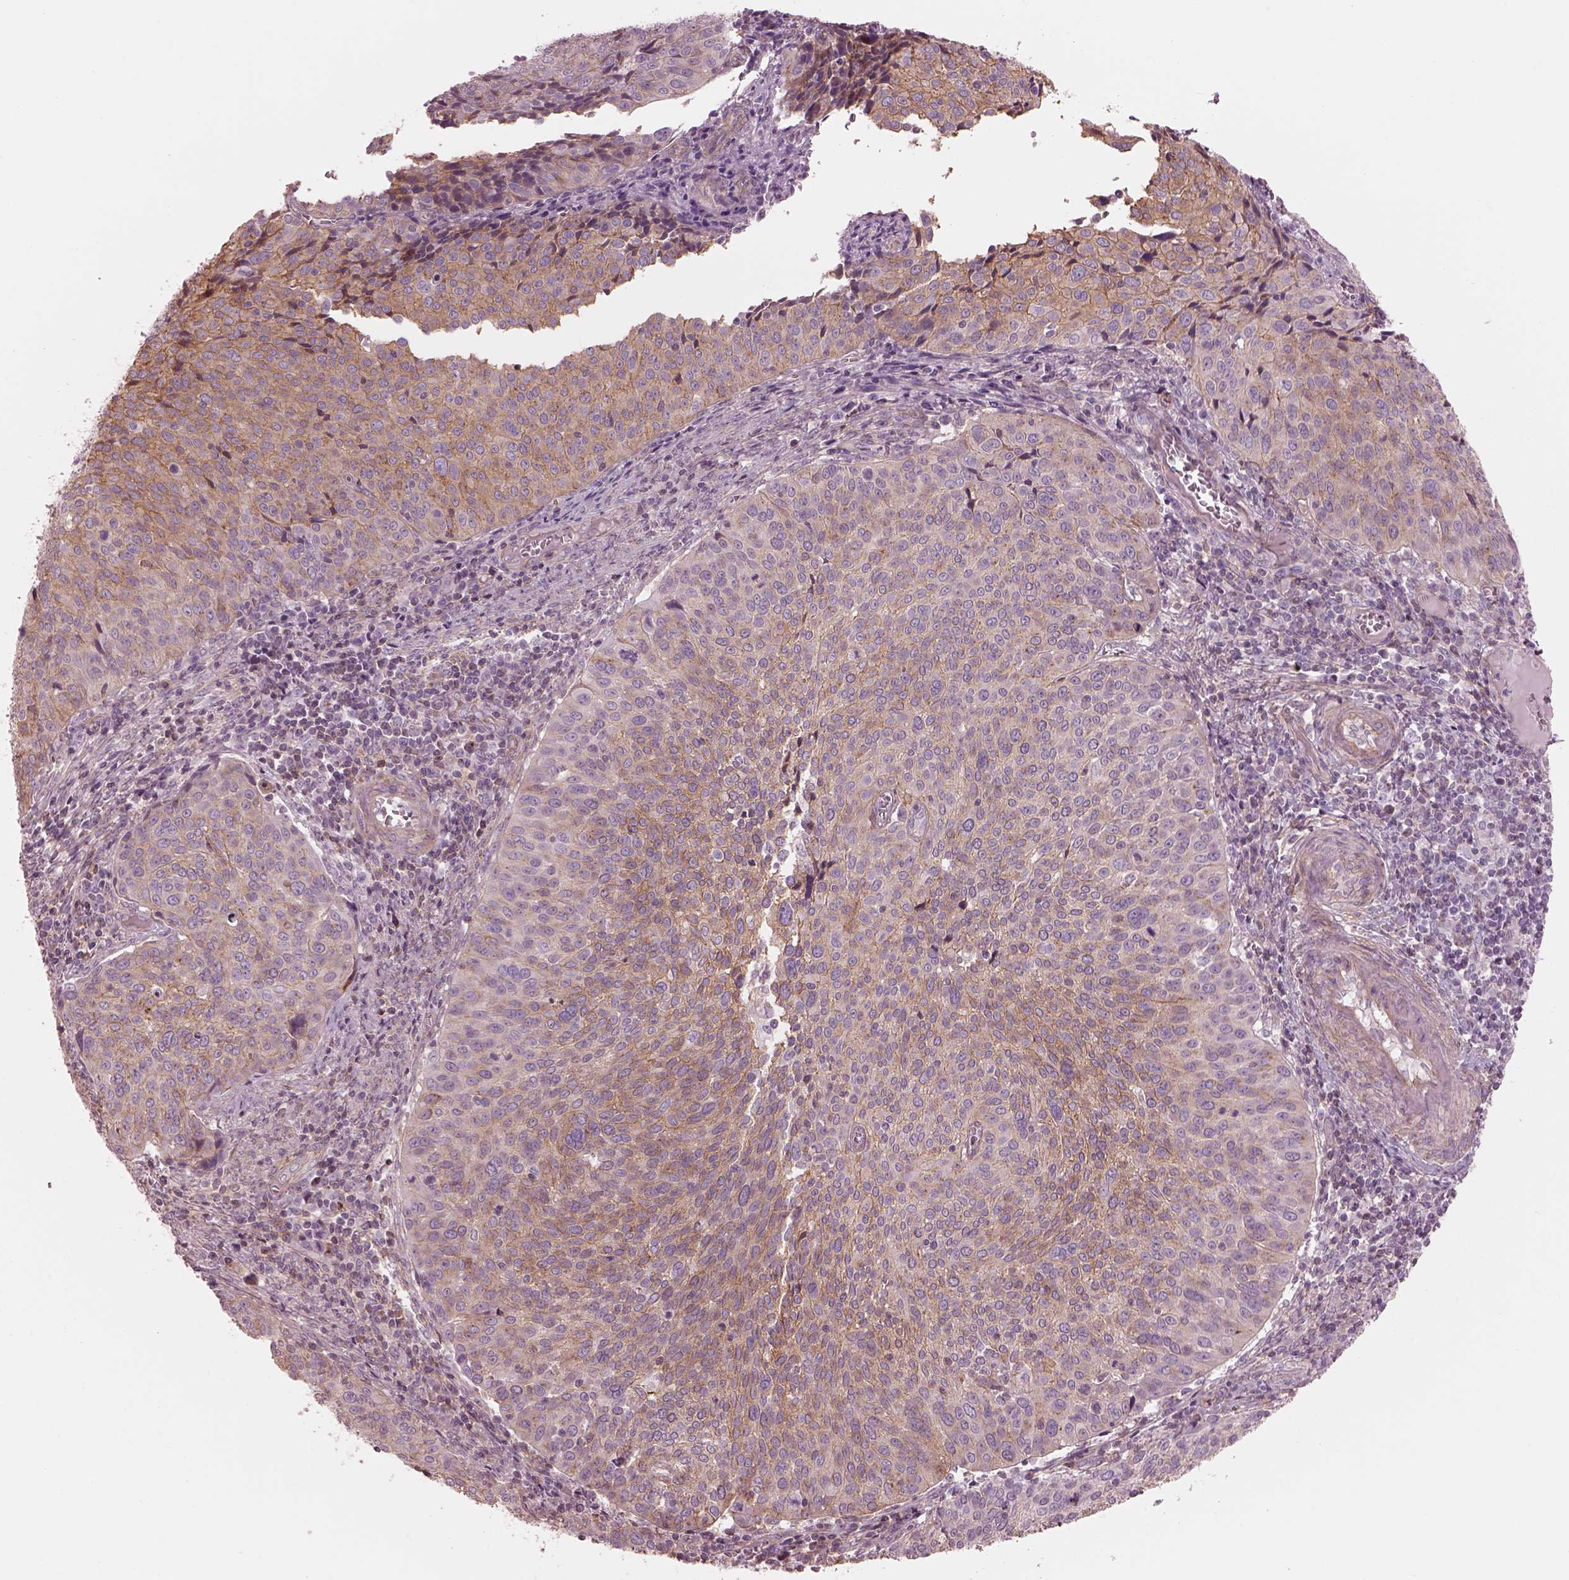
{"staining": {"intensity": "moderate", "quantity": "25%-75%", "location": "cytoplasmic/membranous"}, "tissue": "cervical cancer", "cell_type": "Tumor cells", "image_type": "cancer", "snomed": [{"axis": "morphology", "description": "Squamous cell carcinoma, NOS"}, {"axis": "topography", "description": "Cervix"}], "caption": "A brown stain shows moderate cytoplasmic/membranous positivity of a protein in cervical cancer tumor cells.", "gene": "ELAPOR1", "patient": {"sex": "female", "age": 39}}